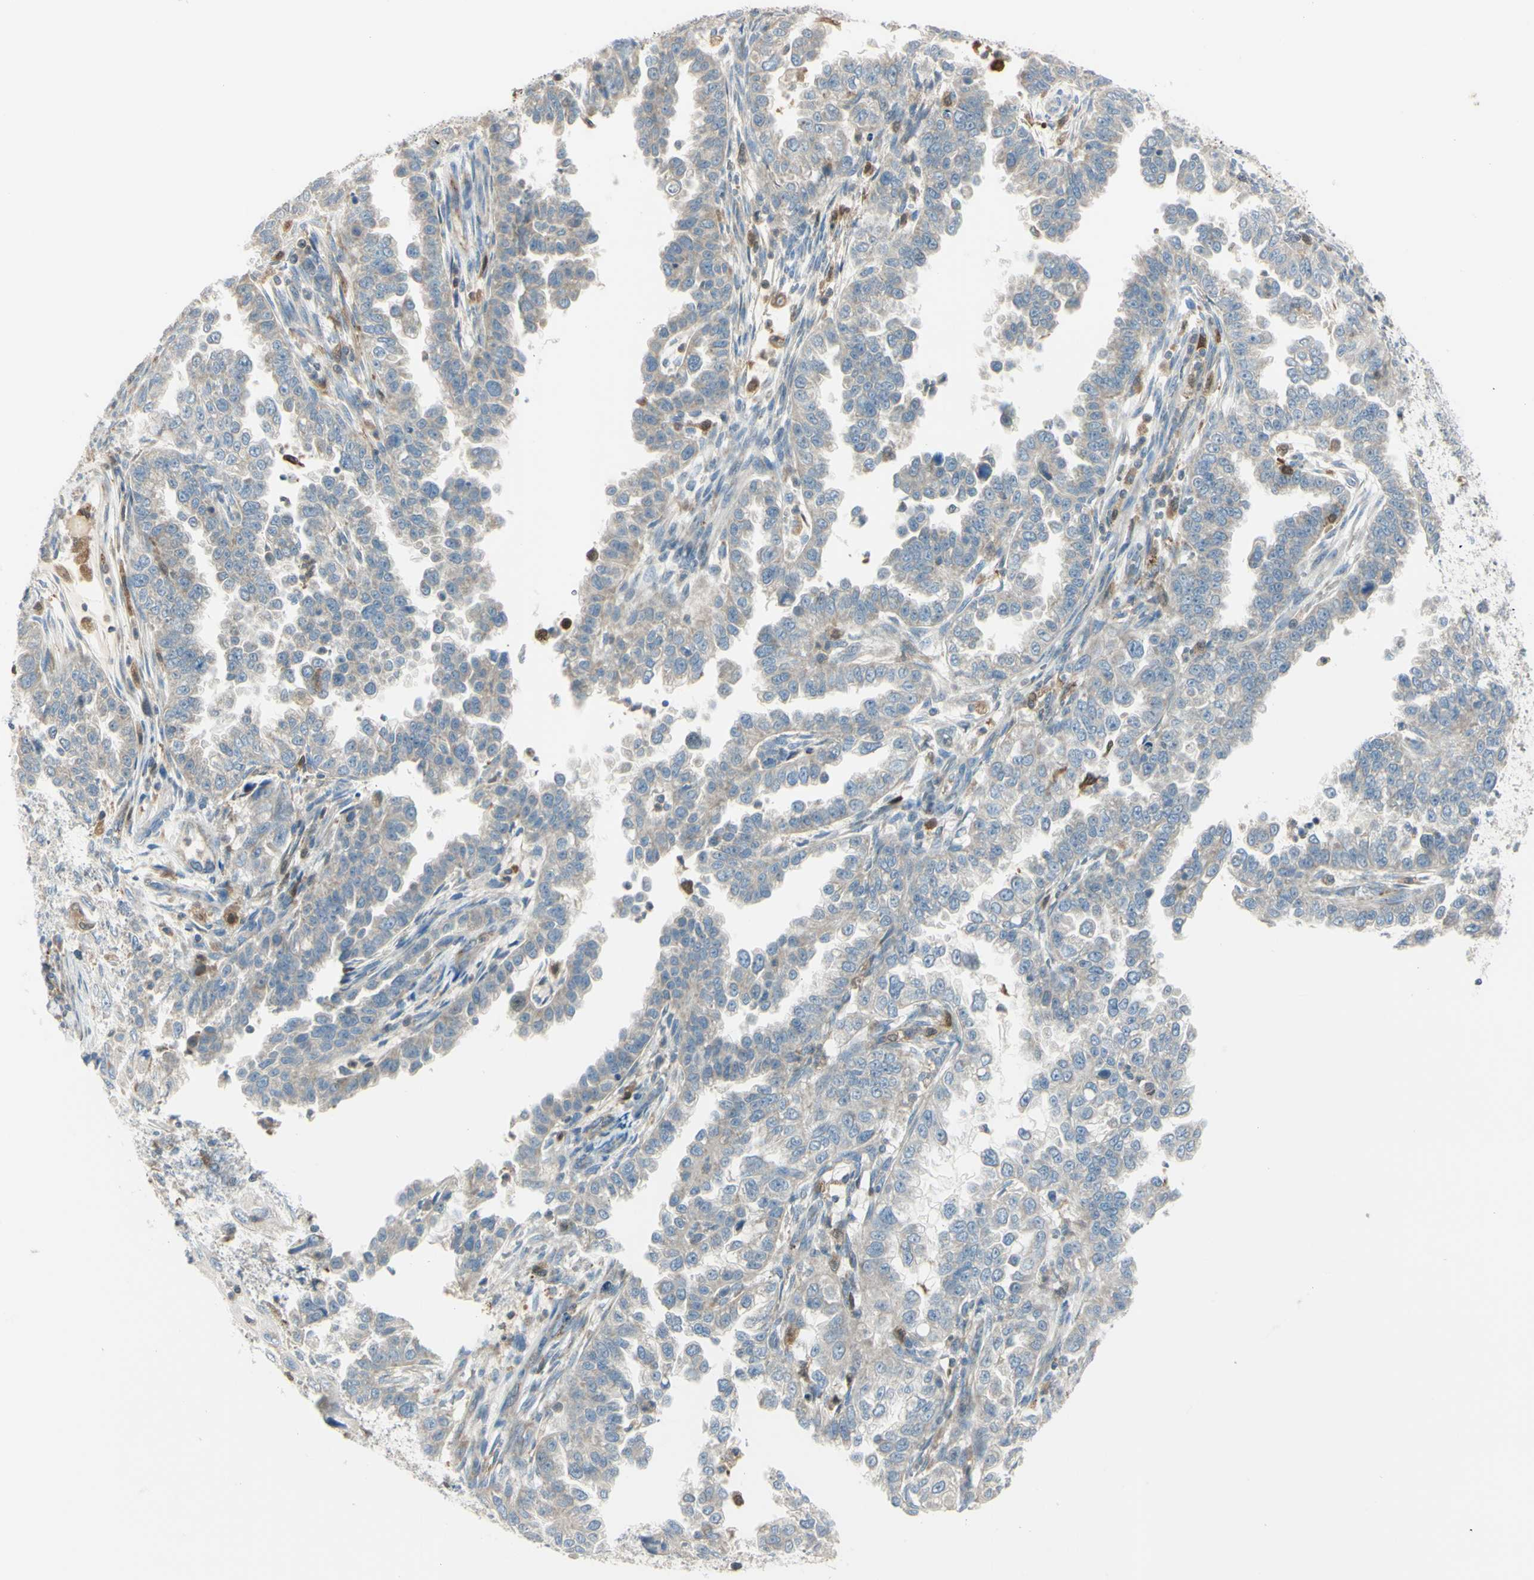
{"staining": {"intensity": "weak", "quantity": ">75%", "location": "cytoplasmic/membranous"}, "tissue": "endometrial cancer", "cell_type": "Tumor cells", "image_type": "cancer", "snomed": [{"axis": "morphology", "description": "Adenocarcinoma, NOS"}, {"axis": "topography", "description": "Endometrium"}], "caption": "Adenocarcinoma (endometrial) tissue demonstrates weak cytoplasmic/membranous staining in approximately >75% of tumor cells, visualized by immunohistochemistry.", "gene": "CYRIB", "patient": {"sex": "female", "age": 85}}